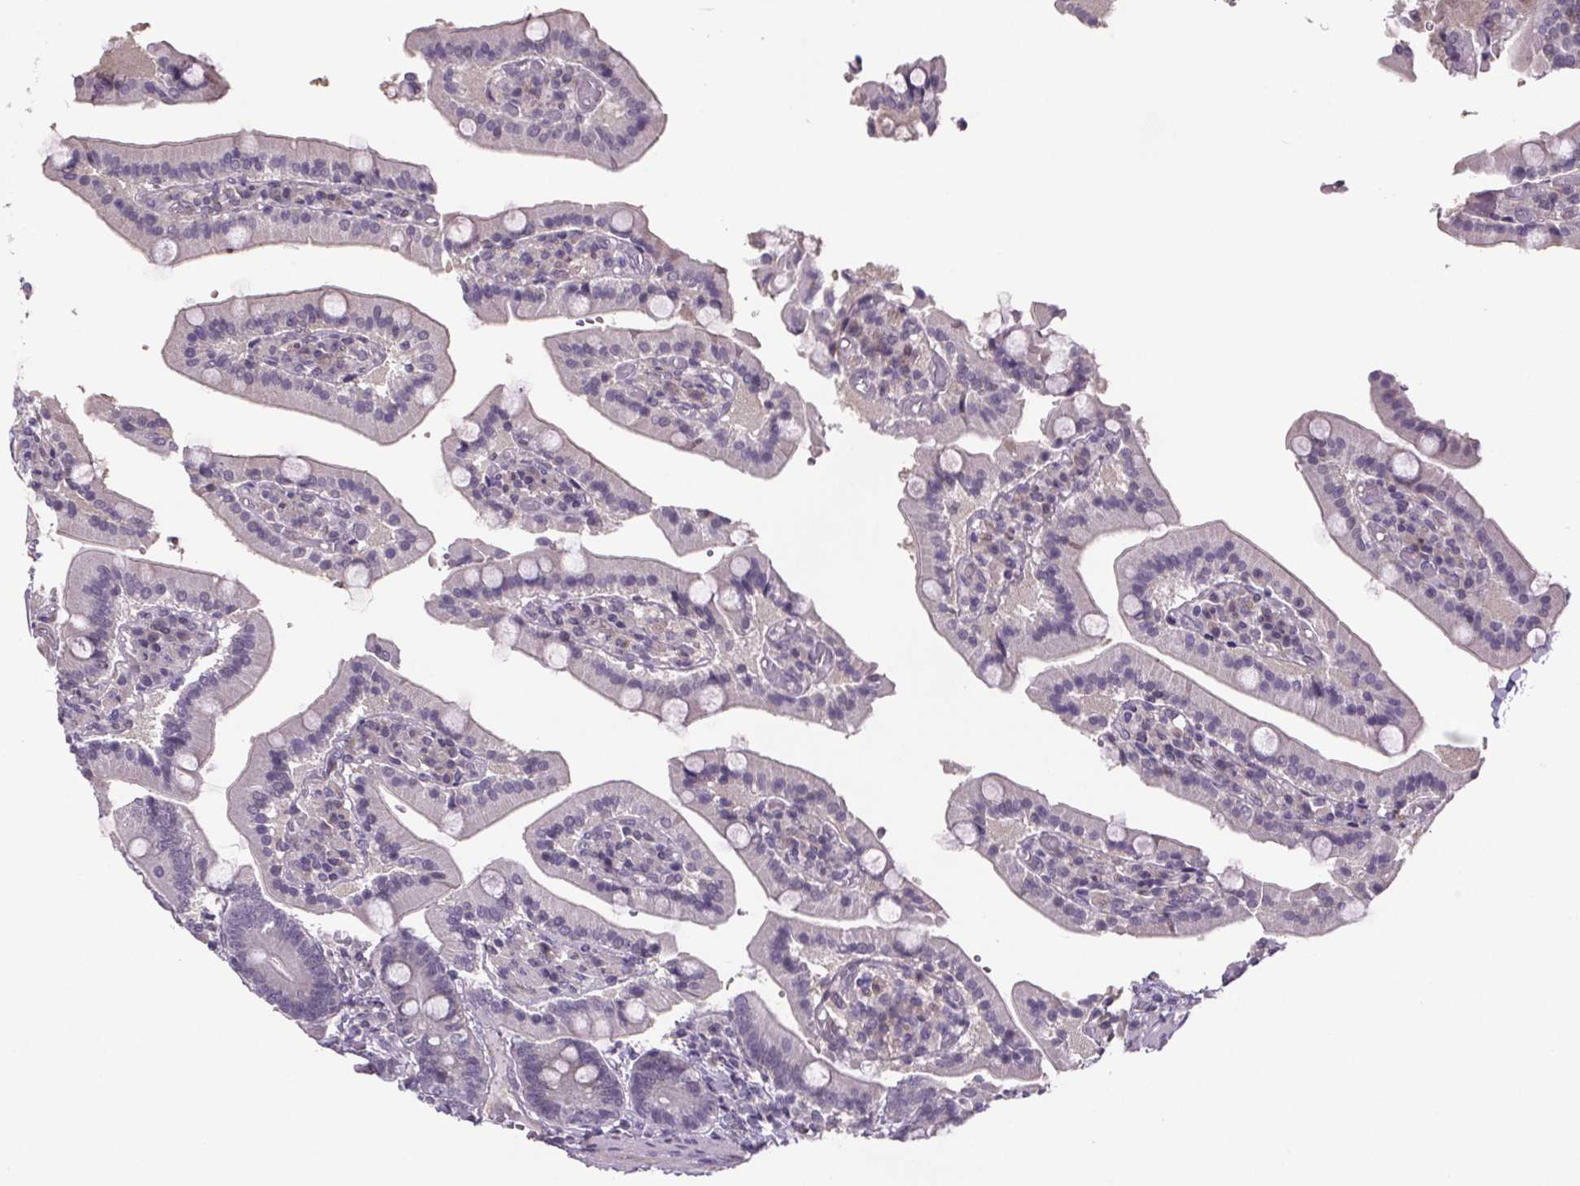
{"staining": {"intensity": "weak", "quantity": "25%-75%", "location": "cytoplasmic/membranous"}, "tissue": "duodenum", "cell_type": "Glandular cells", "image_type": "normal", "snomed": [{"axis": "morphology", "description": "Normal tissue, NOS"}, {"axis": "topography", "description": "Duodenum"}], "caption": "Approximately 25%-75% of glandular cells in unremarkable human duodenum demonstrate weak cytoplasmic/membranous protein staining as visualized by brown immunohistochemical staining.", "gene": "TTC12", "patient": {"sex": "female", "age": 62}}